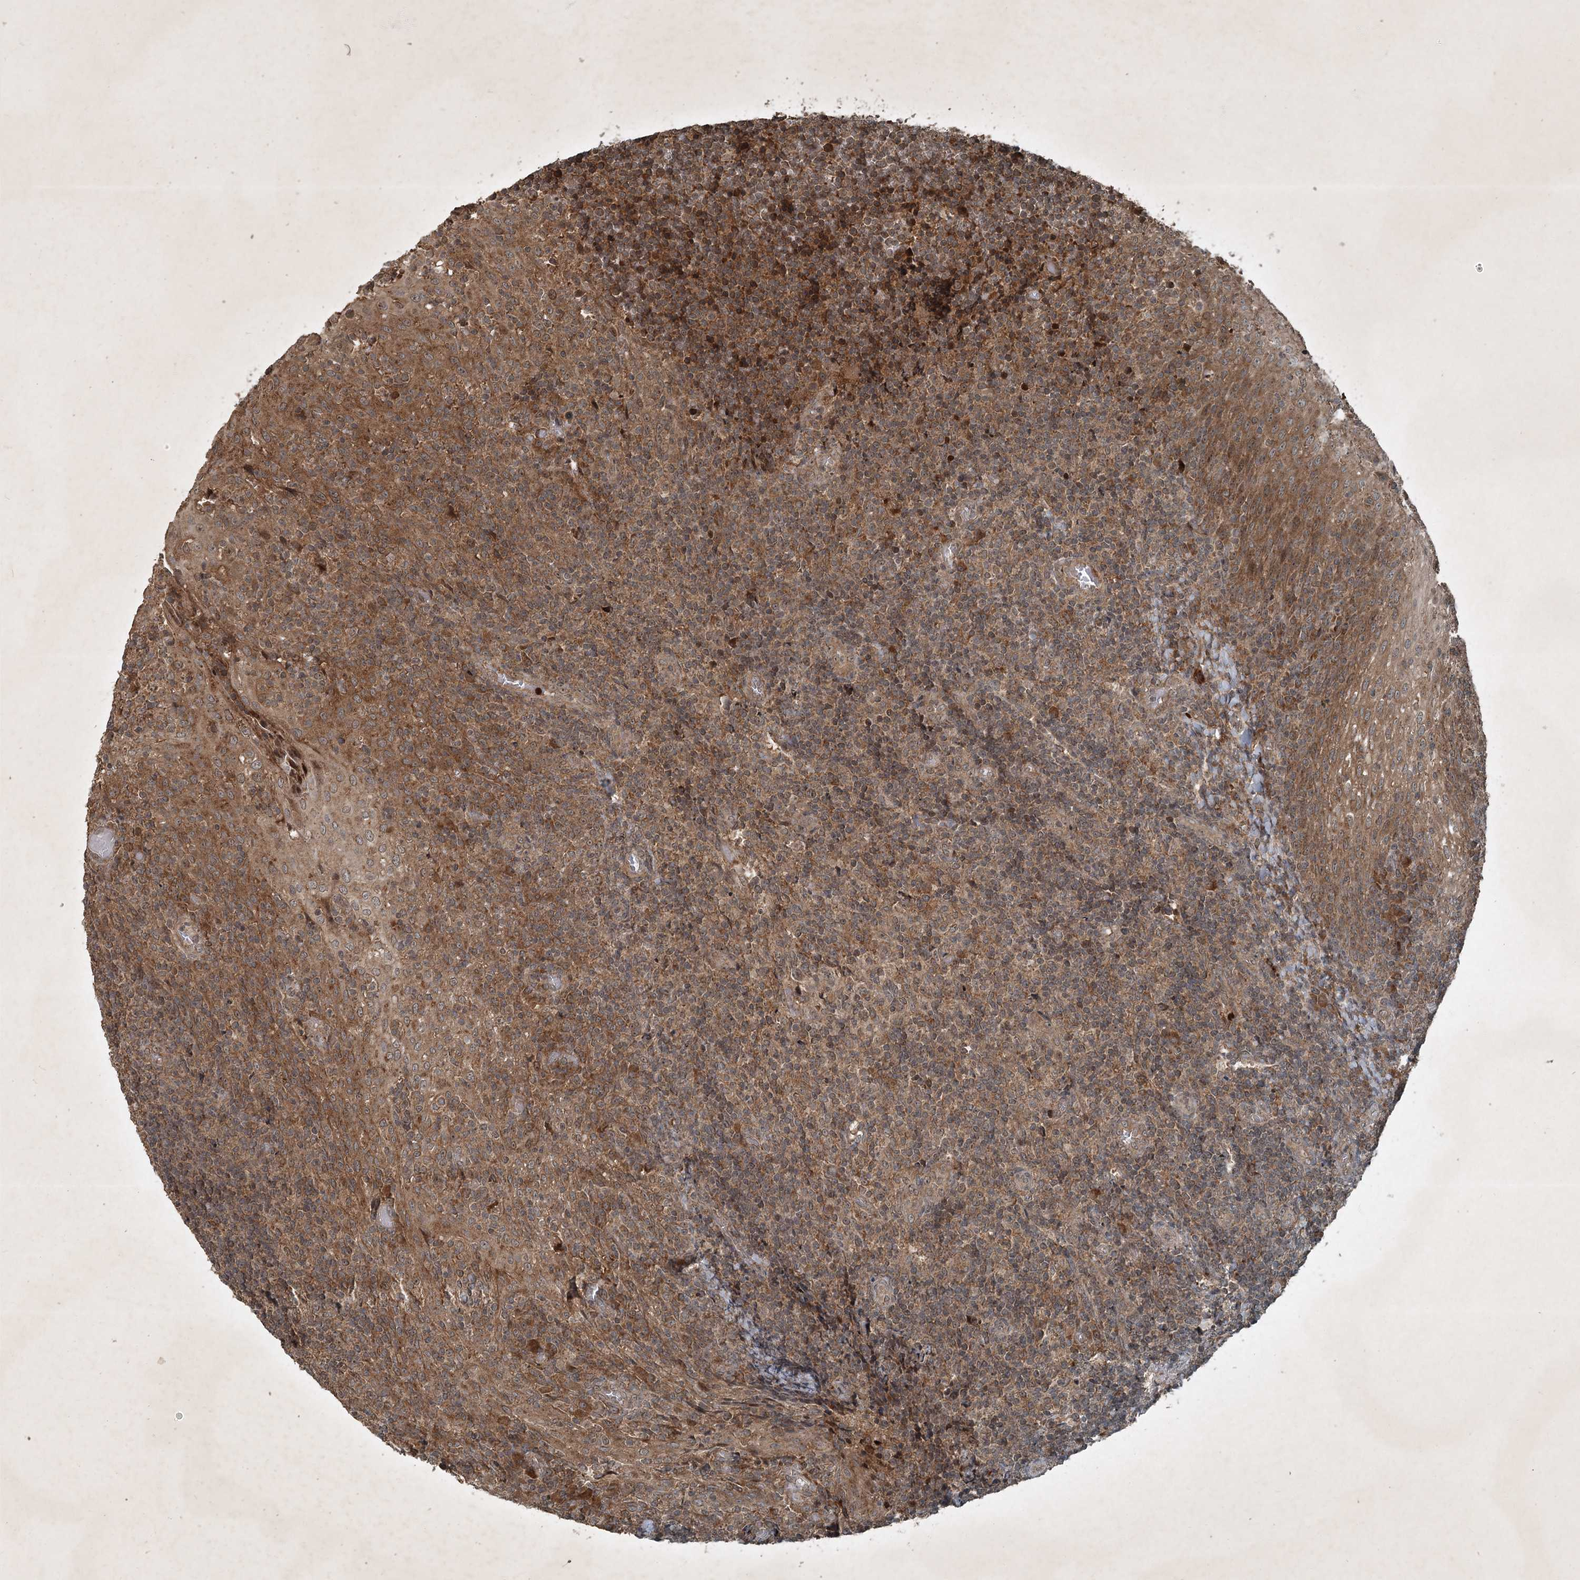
{"staining": {"intensity": "moderate", "quantity": ">75%", "location": "cytoplasmic/membranous"}, "tissue": "tonsil", "cell_type": "Germinal center cells", "image_type": "normal", "snomed": [{"axis": "morphology", "description": "Normal tissue, NOS"}, {"axis": "topography", "description": "Tonsil"}], "caption": "Tonsil was stained to show a protein in brown. There is medium levels of moderate cytoplasmic/membranous staining in about >75% of germinal center cells. (Brightfield microscopy of DAB IHC at high magnification).", "gene": "UNC93A", "patient": {"sex": "female", "age": 19}}